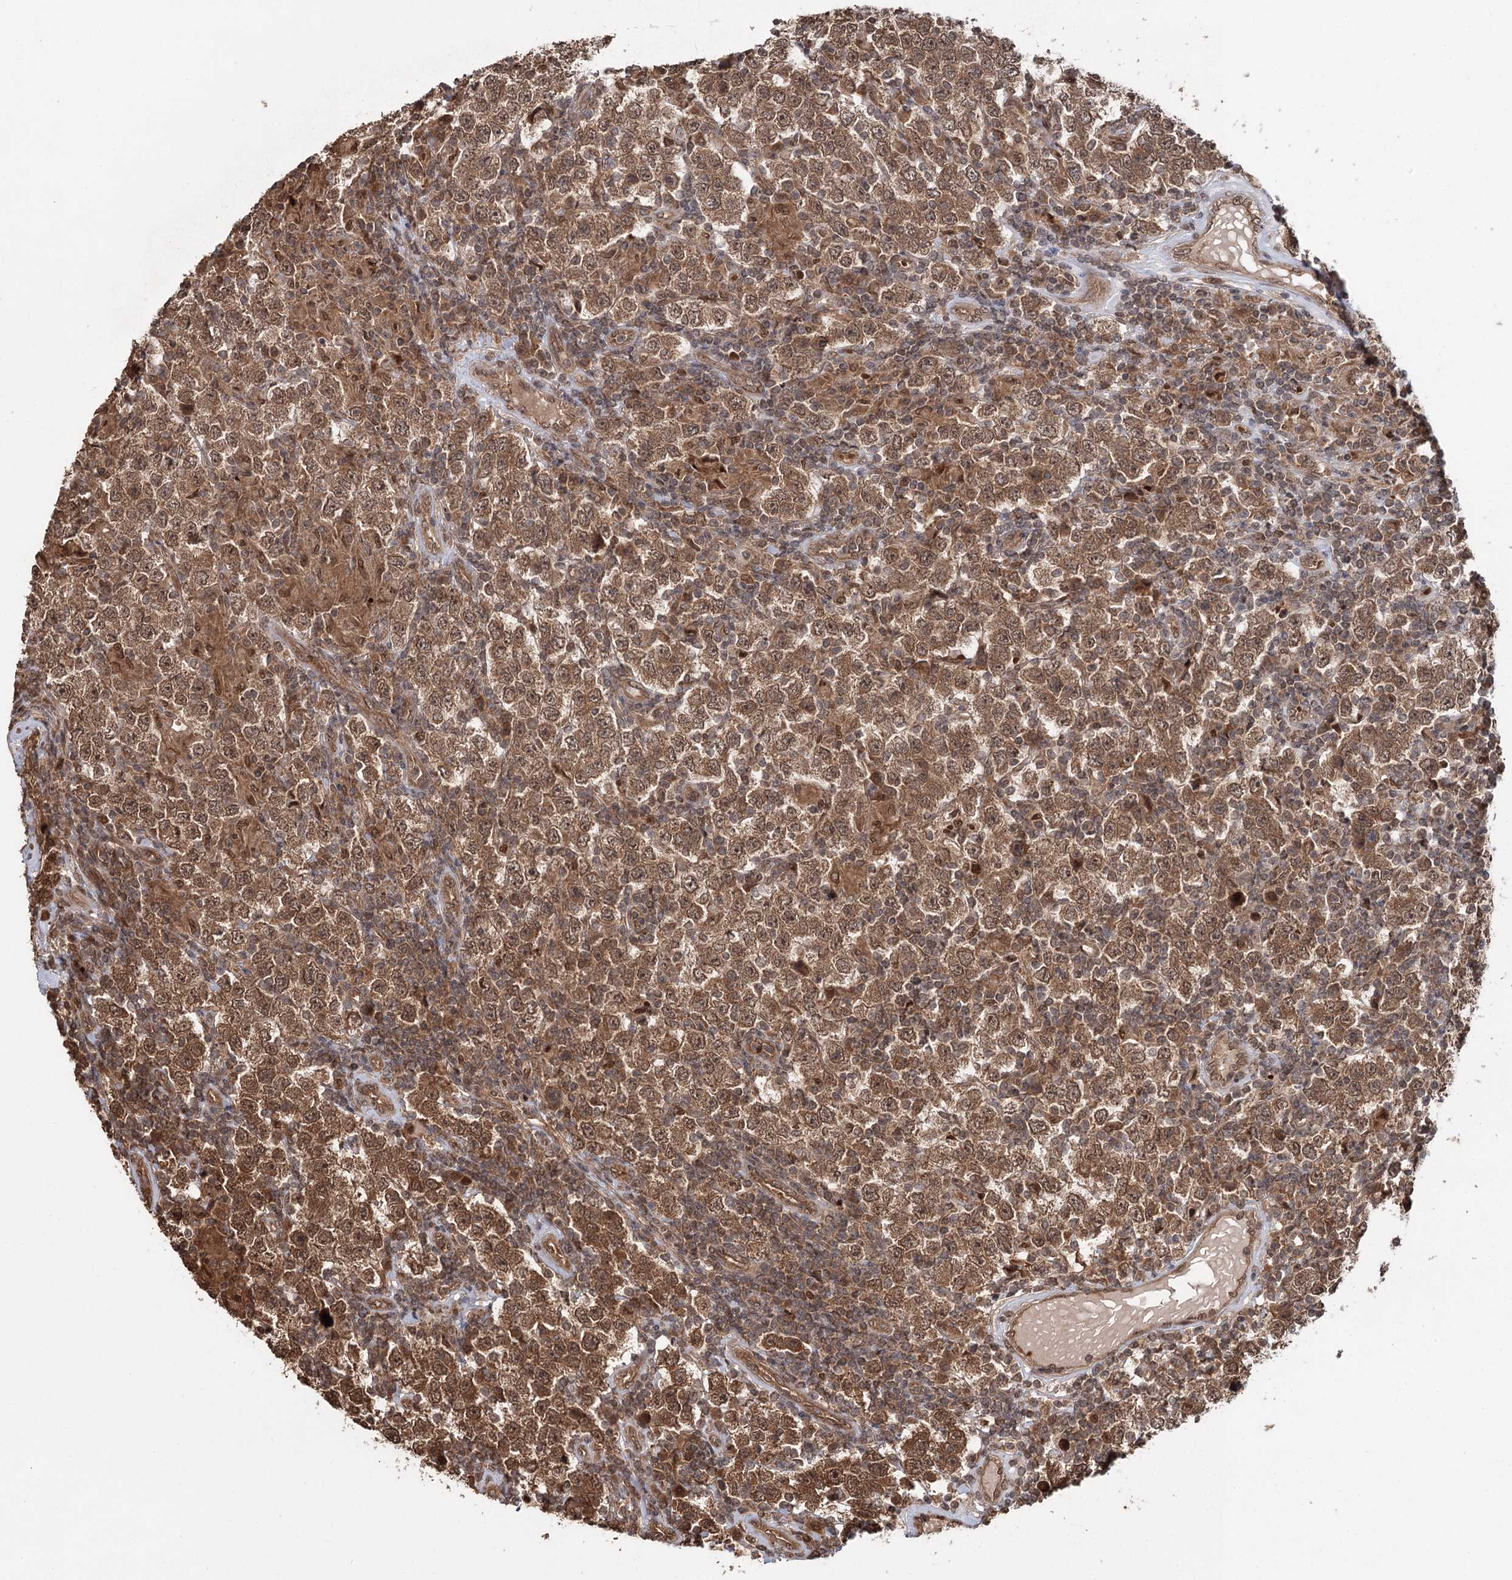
{"staining": {"intensity": "moderate", "quantity": ">75%", "location": "cytoplasmic/membranous,nuclear"}, "tissue": "testis cancer", "cell_type": "Tumor cells", "image_type": "cancer", "snomed": [{"axis": "morphology", "description": "Normal tissue, NOS"}, {"axis": "morphology", "description": "Urothelial carcinoma, High grade"}, {"axis": "morphology", "description": "Seminoma, NOS"}, {"axis": "morphology", "description": "Carcinoma, Embryonal, NOS"}, {"axis": "topography", "description": "Urinary bladder"}, {"axis": "topography", "description": "Testis"}], "caption": "Moderate cytoplasmic/membranous and nuclear protein expression is present in approximately >75% of tumor cells in testis embryonal carcinoma.", "gene": "N6AMT1", "patient": {"sex": "male", "age": 41}}